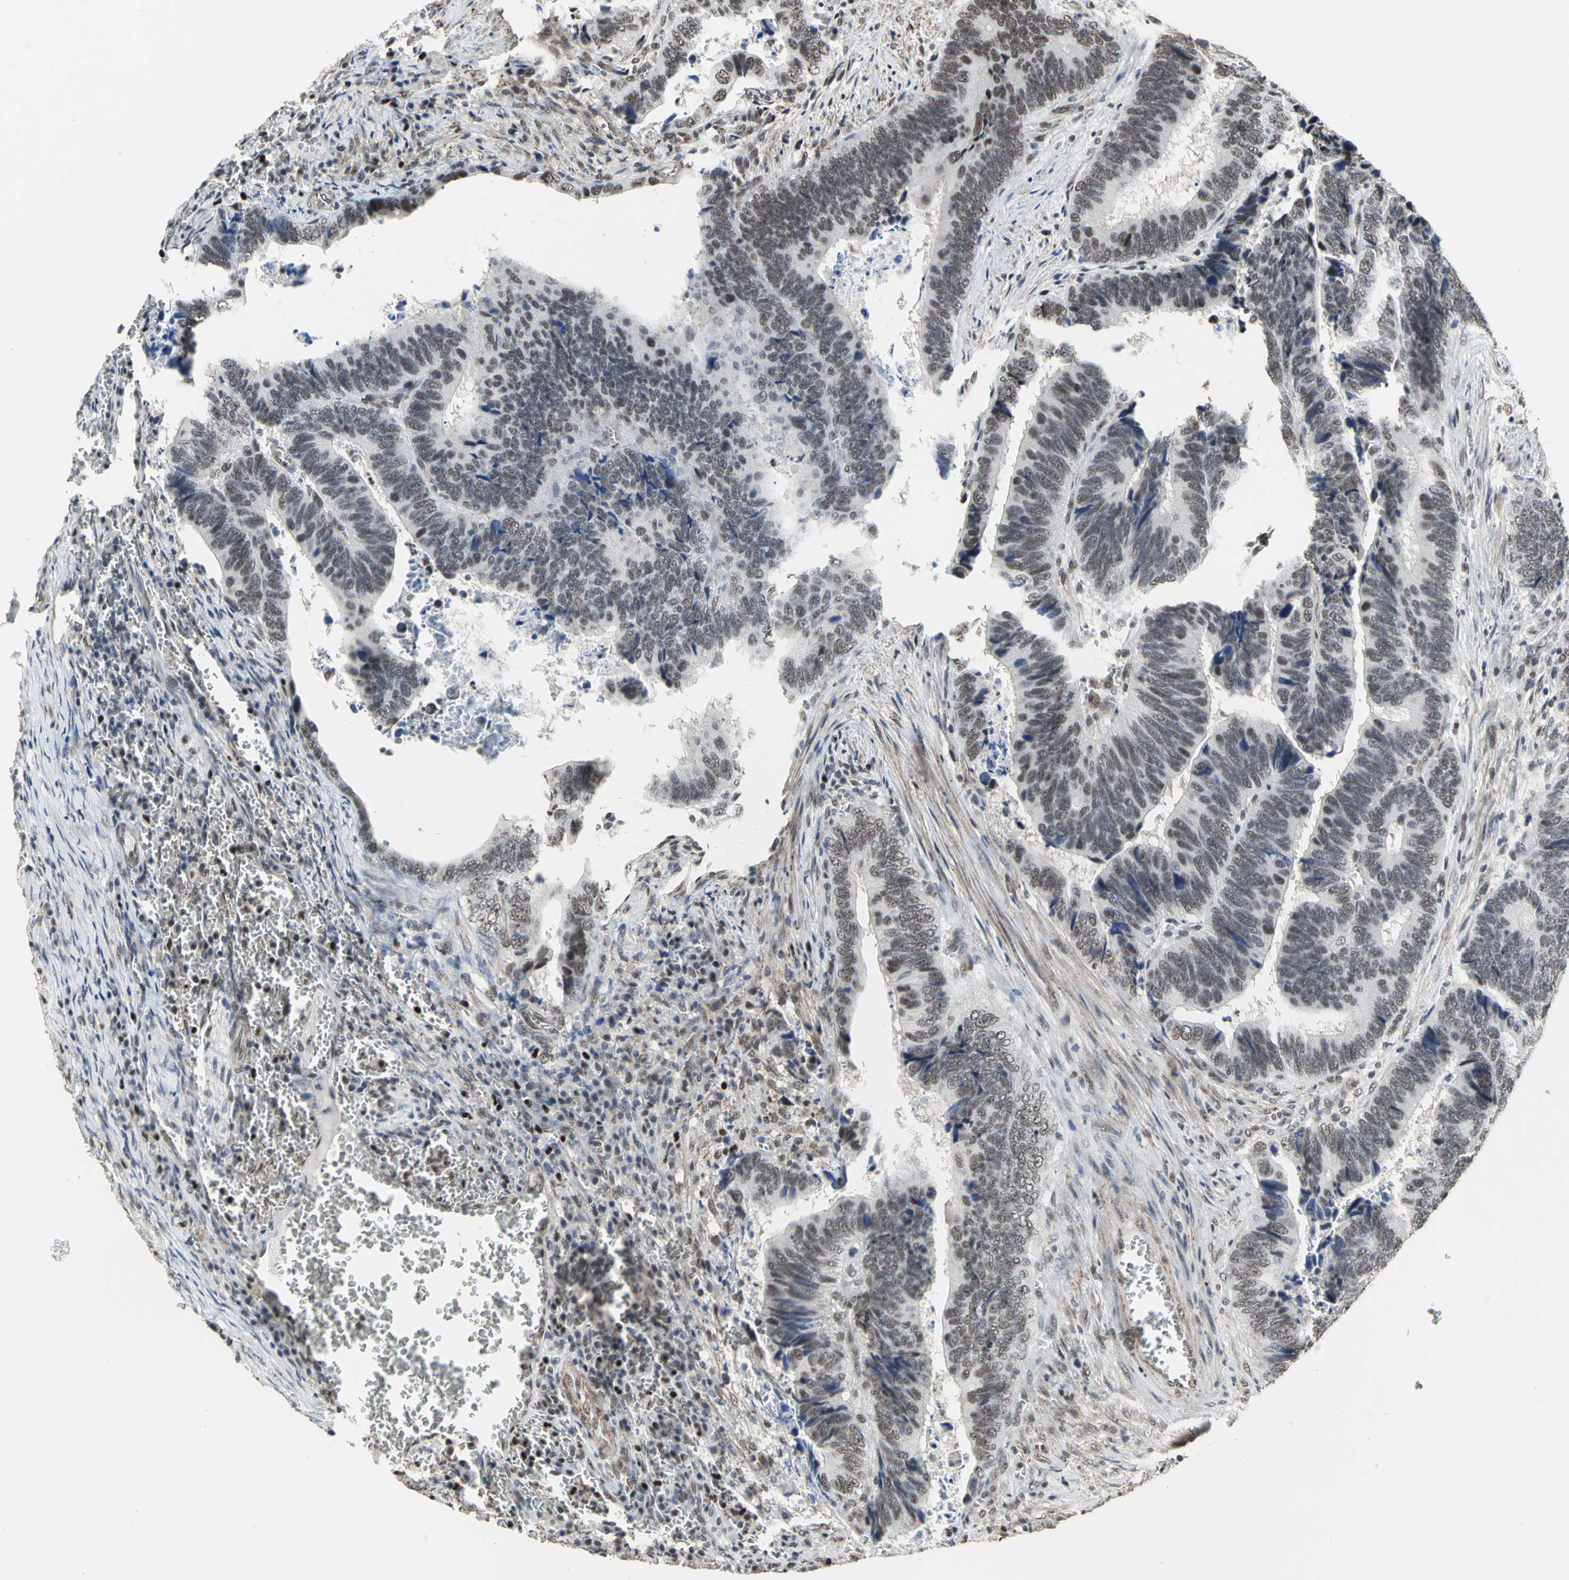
{"staining": {"intensity": "weak", "quantity": ">75%", "location": "nuclear"}, "tissue": "colorectal cancer", "cell_type": "Tumor cells", "image_type": "cancer", "snomed": [{"axis": "morphology", "description": "Adenocarcinoma, NOS"}, {"axis": "topography", "description": "Colon"}], "caption": "Immunohistochemistry photomicrograph of human adenocarcinoma (colorectal) stained for a protein (brown), which demonstrates low levels of weak nuclear expression in about >75% of tumor cells.", "gene": "CCDC88C", "patient": {"sex": "male", "age": 72}}